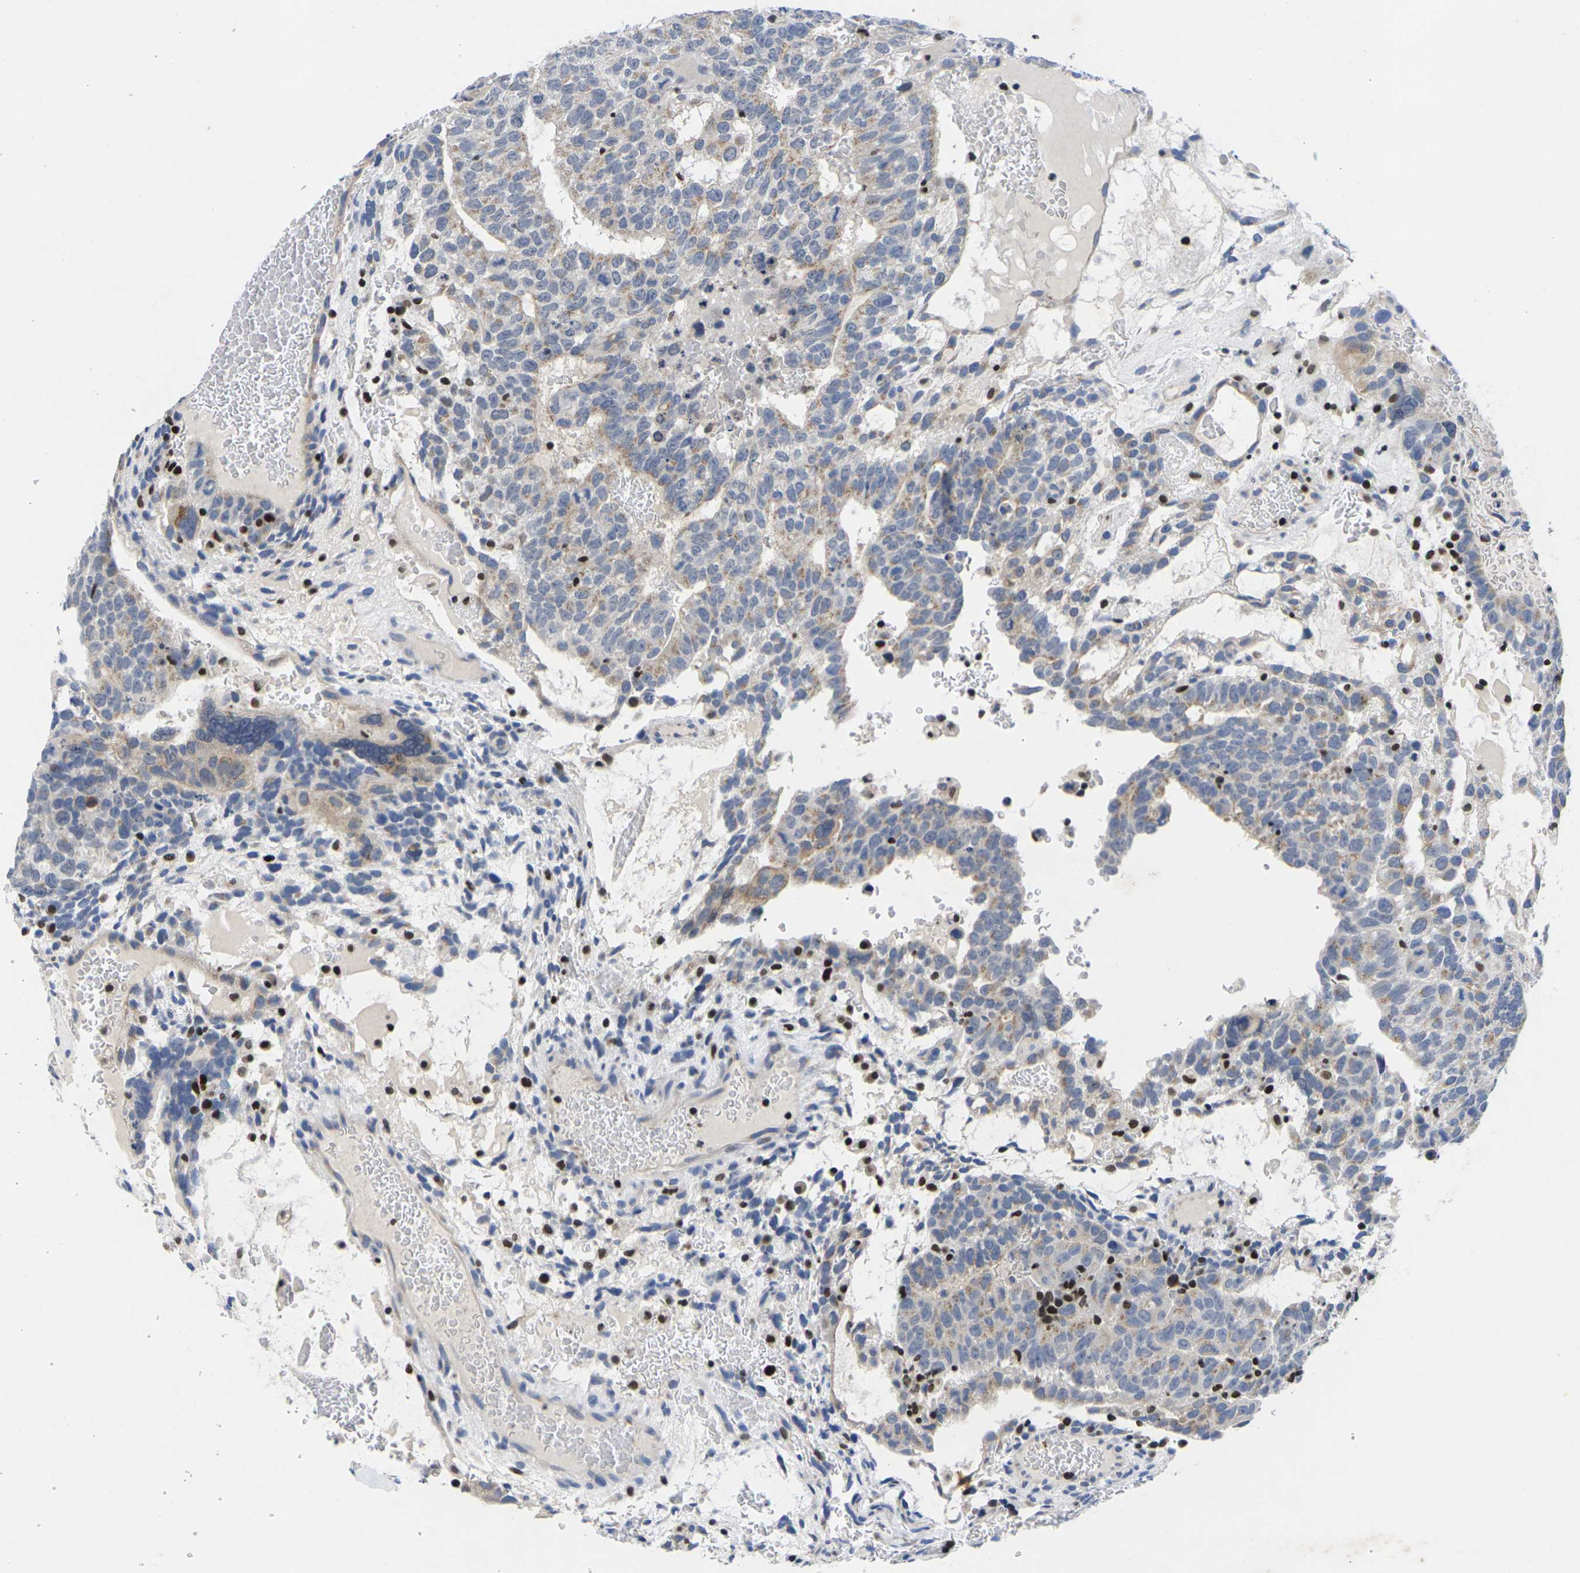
{"staining": {"intensity": "moderate", "quantity": "25%-75%", "location": "cytoplasmic/membranous"}, "tissue": "testis cancer", "cell_type": "Tumor cells", "image_type": "cancer", "snomed": [{"axis": "morphology", "description": "Seminoma, NOS"}, {"axis": "morphology", "description": "Carcinoma, Embryonal, NOS"}, {"axis": "topography", "description": "Testis"}], "caption": "Tumor cells demonstrate medium levels of moderate cytoplasmic/membranous expression in about 25%-75% of cells in human seminoma (testis).", "gene": "IKZF1", "patient": {"sex": "male", "age": 52}}